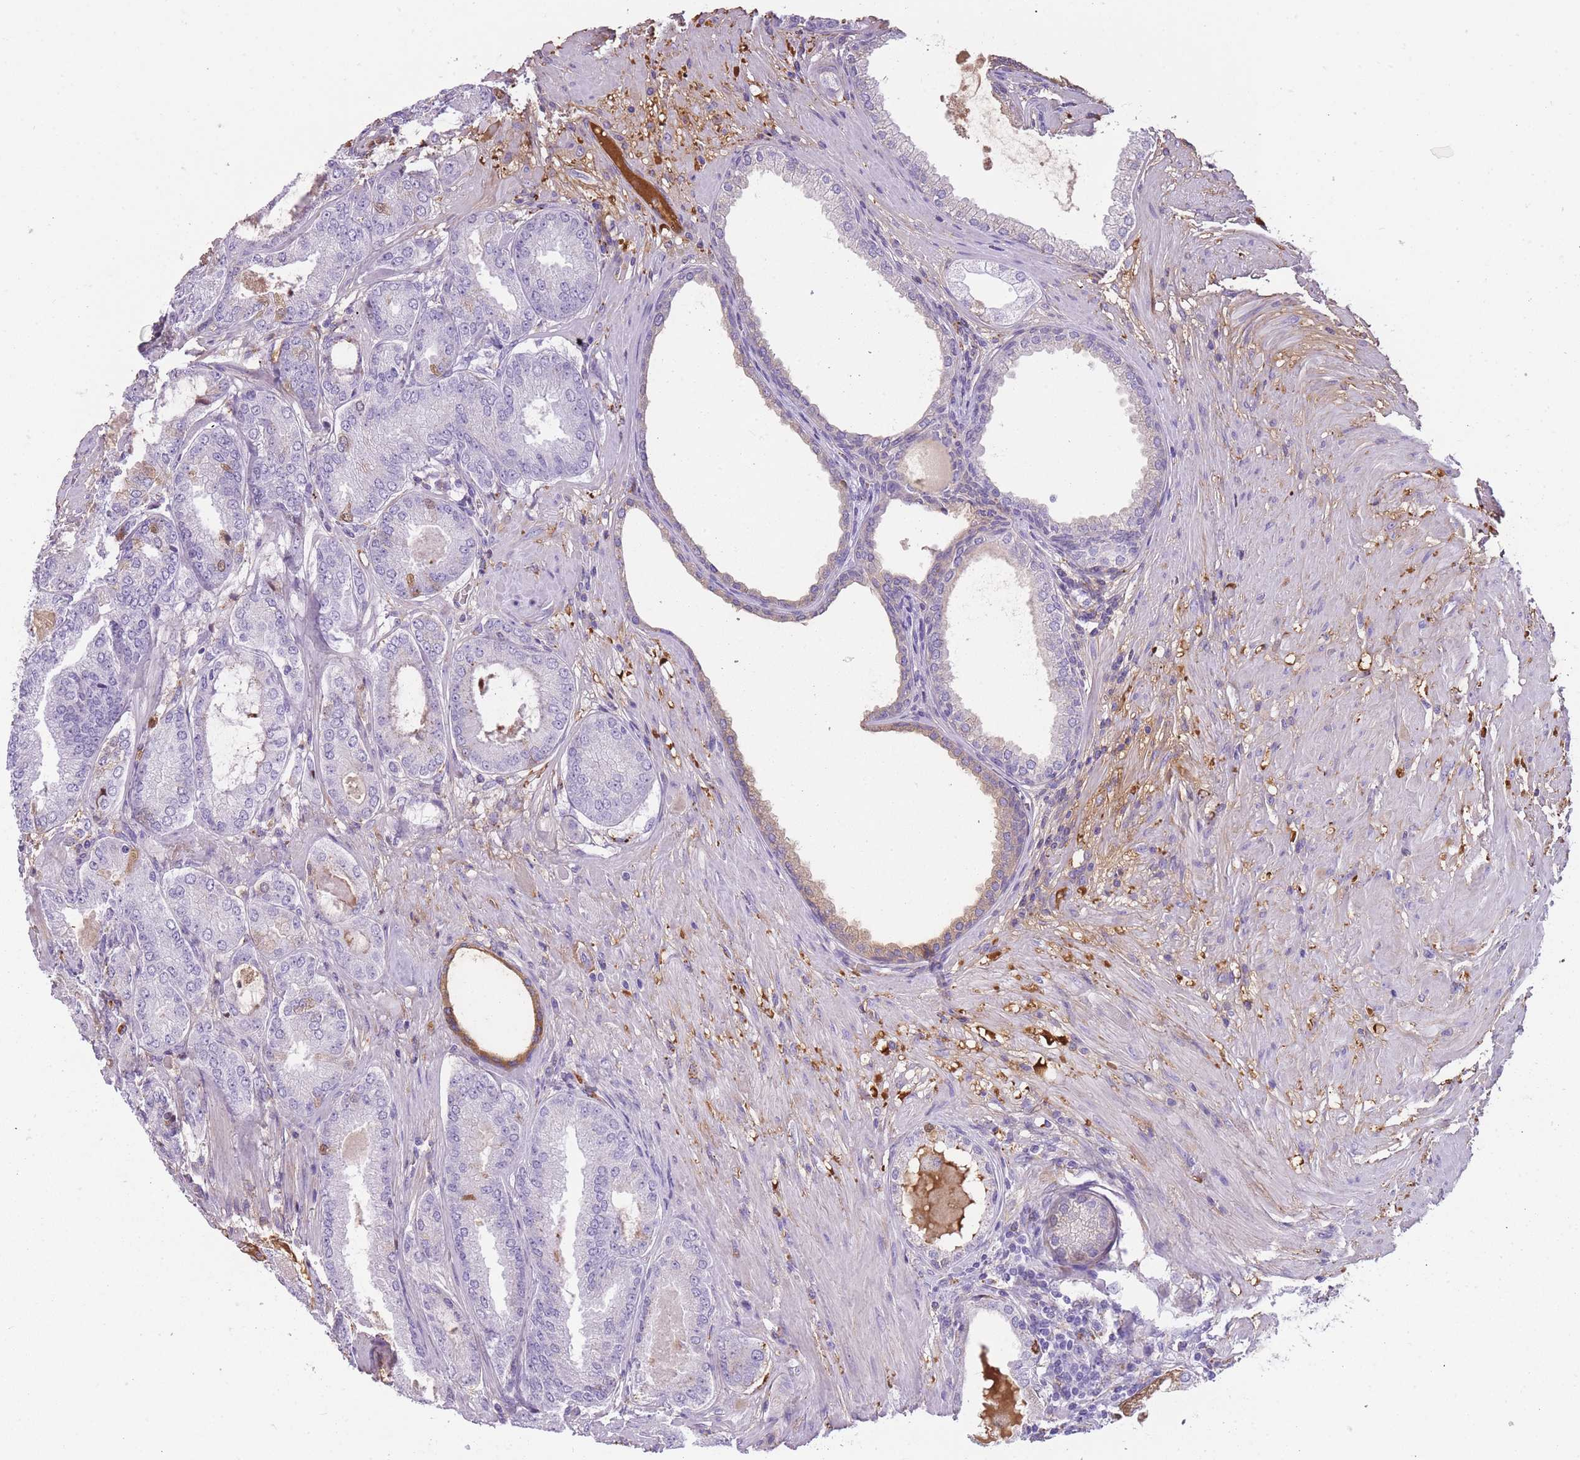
{"staining": {"intensity": "negative", "quantity": "none", "location": "none"}, "tissue": "prostate cancer", "cell_type": "Tumor cells", "image_type": "cancer", "snomed": [{"axis": "morphology", "description": "Adenocarcinoma, High grade"}, {"axis": "topography", "description": "Prostate"}], "caption": "Prostate cancer was stained to show a protein in brown. There is no significant expression in tumor cells.", "gene": "GNAT1", "patient": {"sex": "male", "age": 71}}